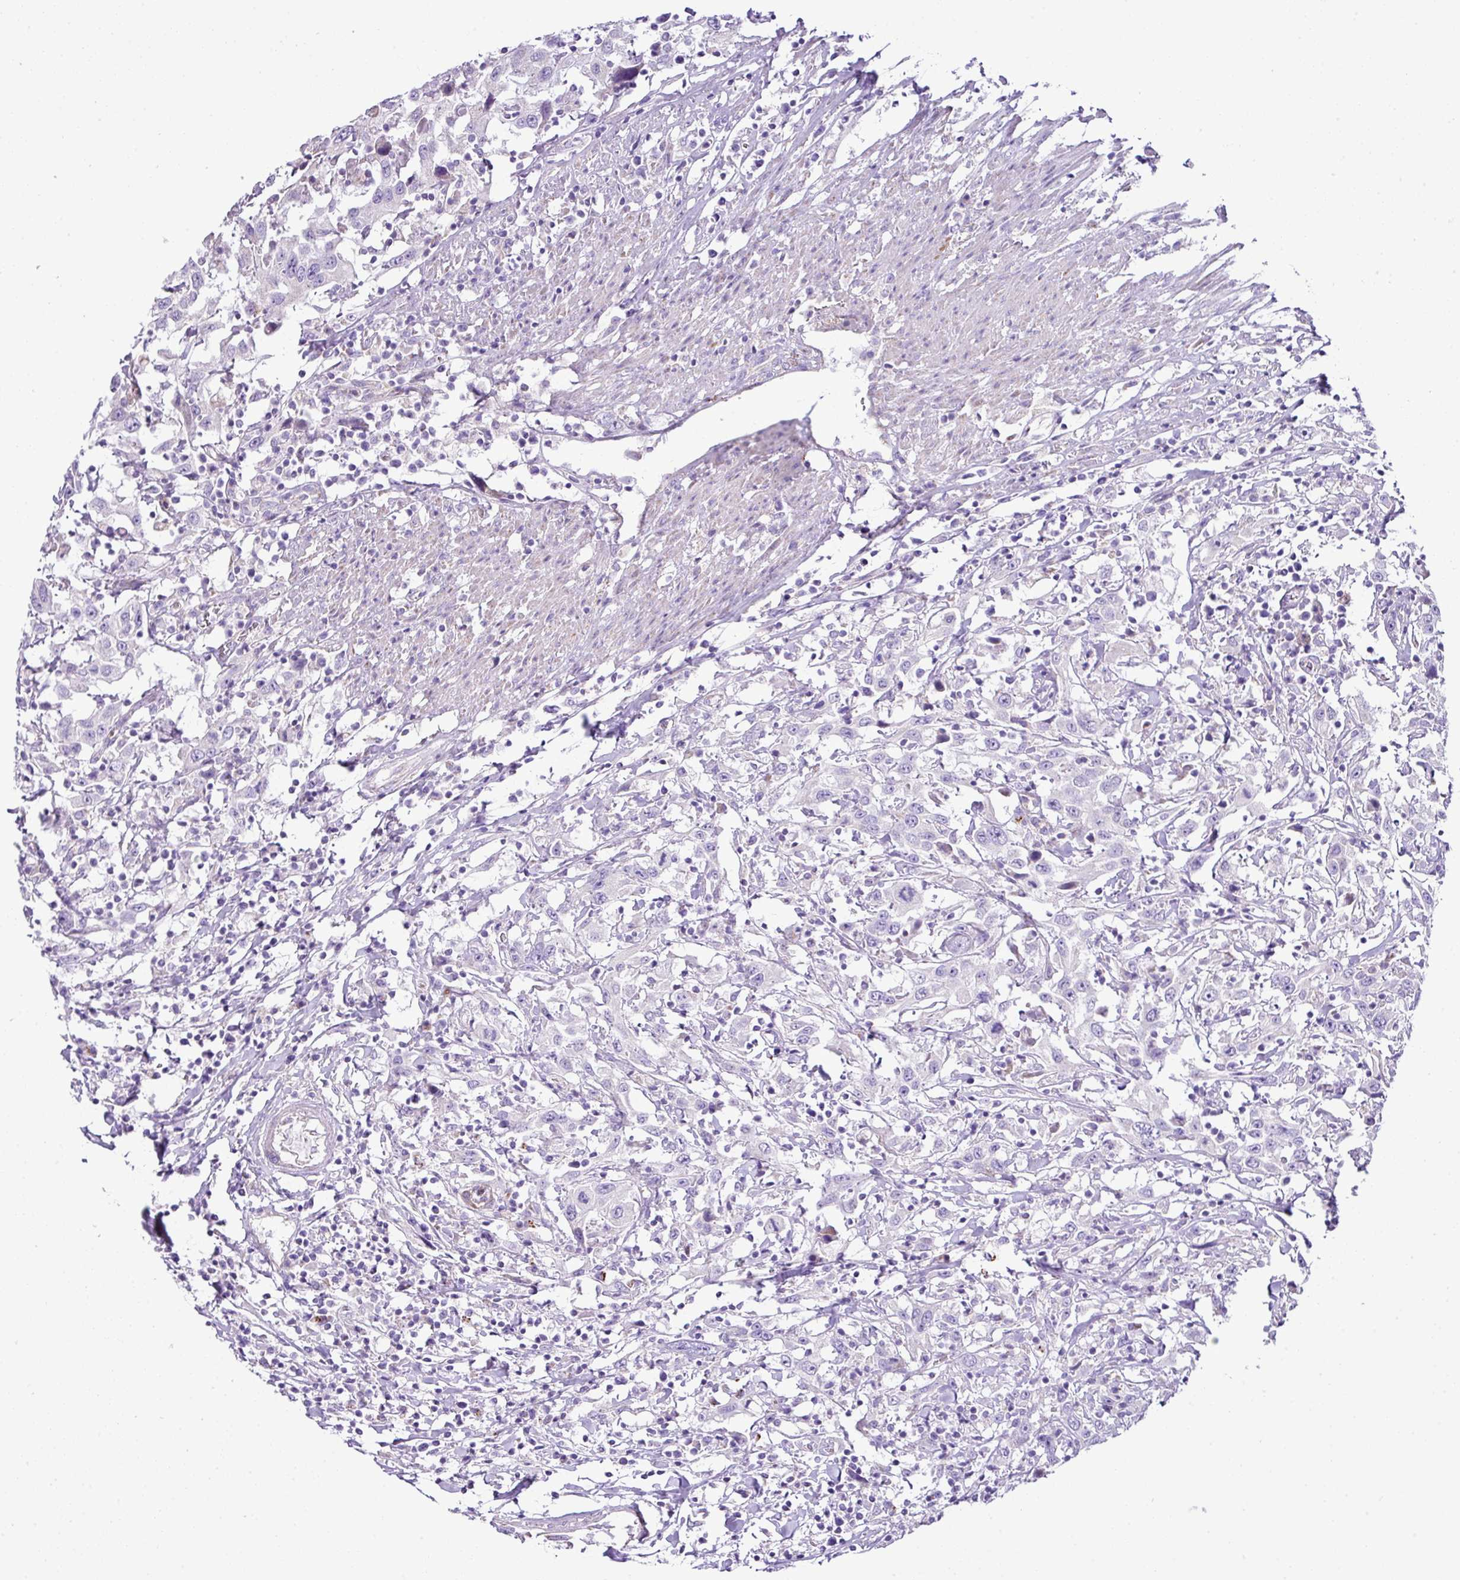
{"staining": {"intensity": "negative", "quantity": "none", "location": "none"}, "tissue": "urothelial cancer", "cell_type": "Tumor cells", "image_type": "cancer", "snomed": [{"axis": "morphology", "description": "Urothelial carcinoma, High grade"}, {"axis": "topography", "description": "Urinary bladder"}], "caption": "Immunohistochemistry (IHC) image of human urothelial cancer stained for a protein (brown), which displays no expression in tumor cells.", "gene": "PGAP4", "patient": {"sex": "male", "age": 61}}